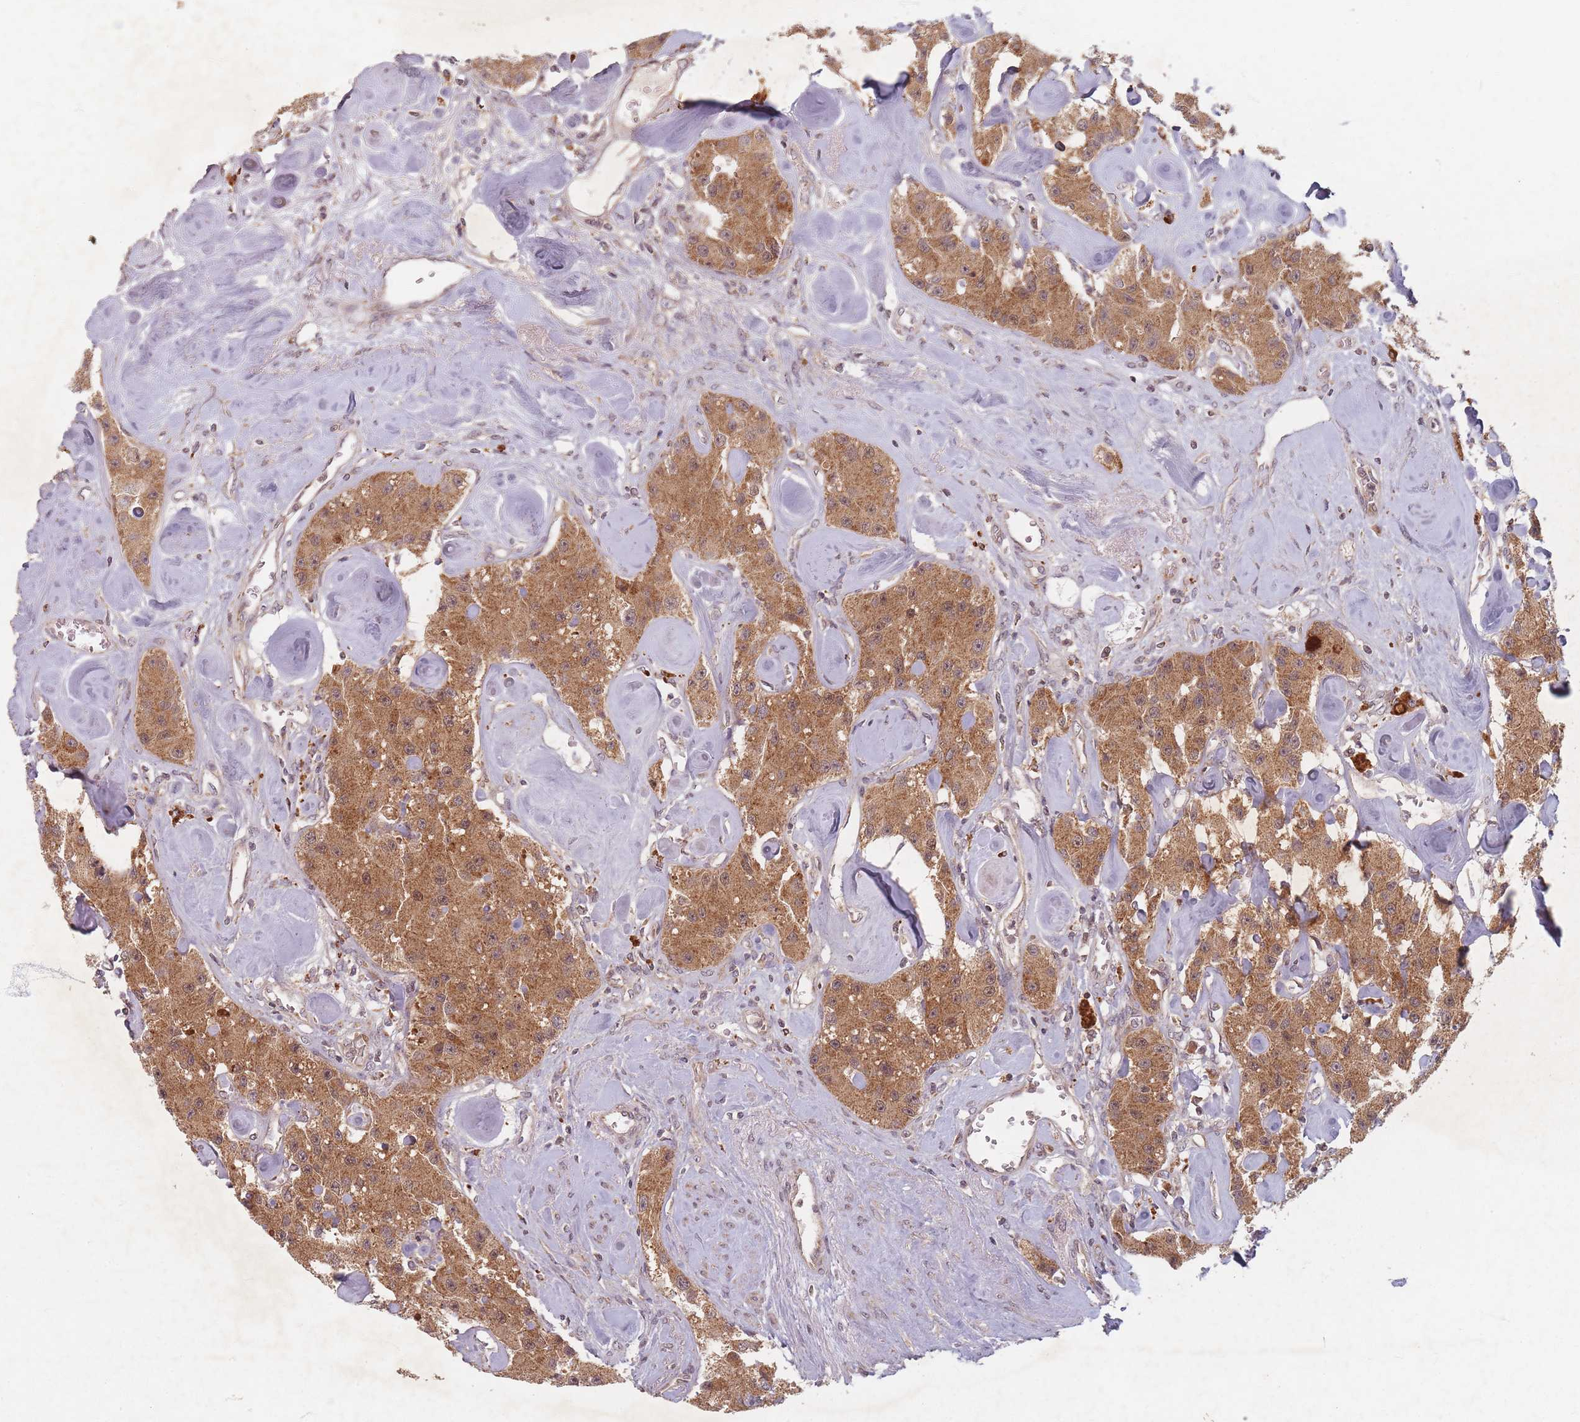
{"staining": {"intensity": "moderate", "quantity": ">75%", "location": "cytoplasmic/membranous"}, "tissue": "carcinoid", "cell_type": "Tumor cells", "image_type": "cancer", "snomed": [{"axis": "morphology", "description": "Carcinoid, malignant, NOS"}, {"axis": "topography", "description": "Pancreas"}], "caption": "Brown immunohistochemical staining in carcinoid reveals moderate cytoplasmic/membranous expression in approximately >75% of tumor cells. (Stains: DAB in brown, nuclei in blue, Microscopy: brightfield microscopy at high magnification).", "gene": "RADX", "patient": {"sex": "male", "age": 41}}